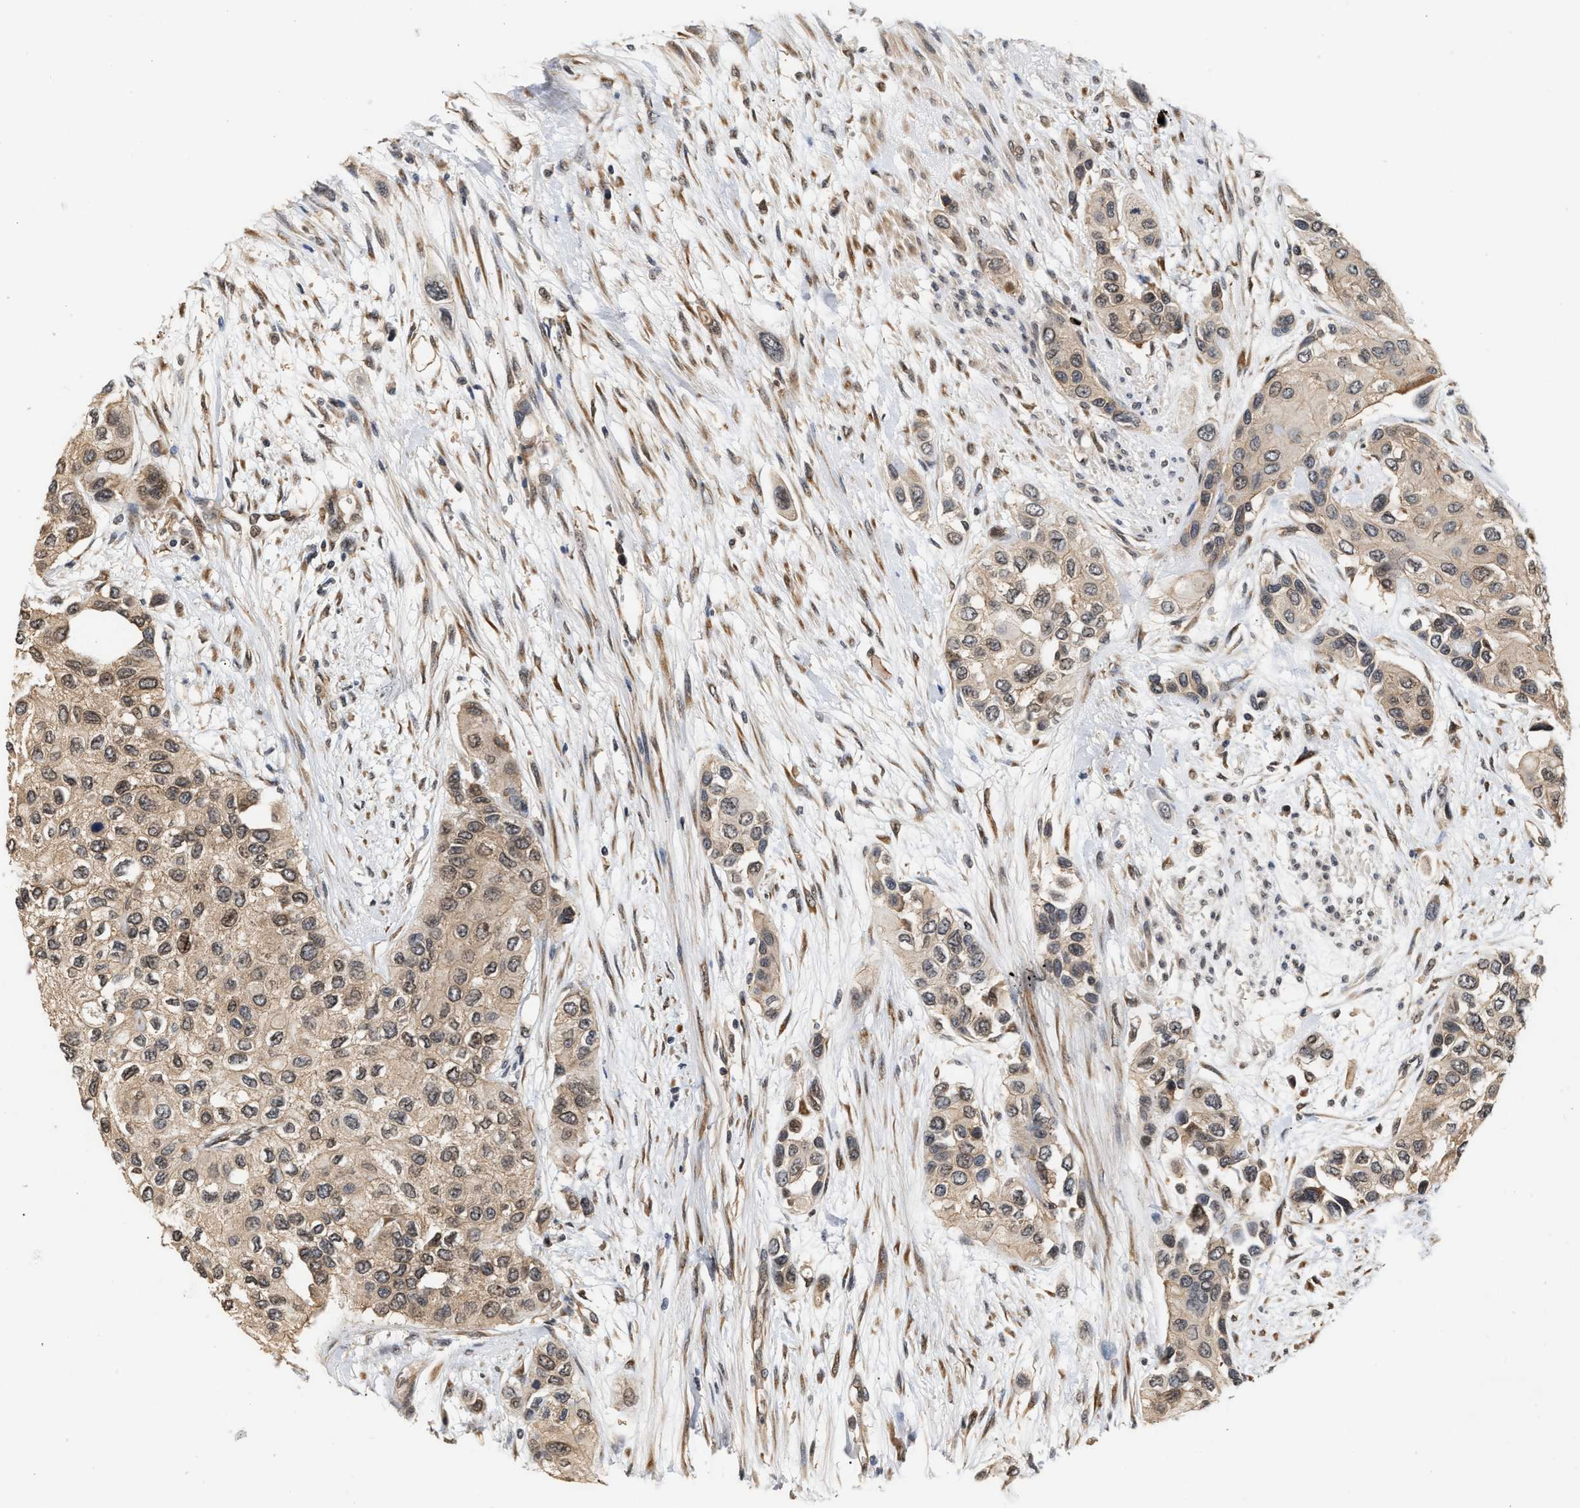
{"staining": {"intensity": "weak", "quantity": ">75%", "location": "cytoplasmic/membranous,nuclear"}, "tissue": "urothelial cancer", "cell_type": "Tumor cells", "image_type": "cancer", "snomed": [{"axis": "morphology", "description": "Urothelial carcinoma, High grade"}, {"axis": "topography", "description": "Urinary bladder"}], "caption": "Urothelial cancer tissue reveals weak cytoplasmic/membranous and nuclear expression in about >75% of tumor cells", "gene": "ABHD5", "patient": {"sex": "female", "age": 56}}